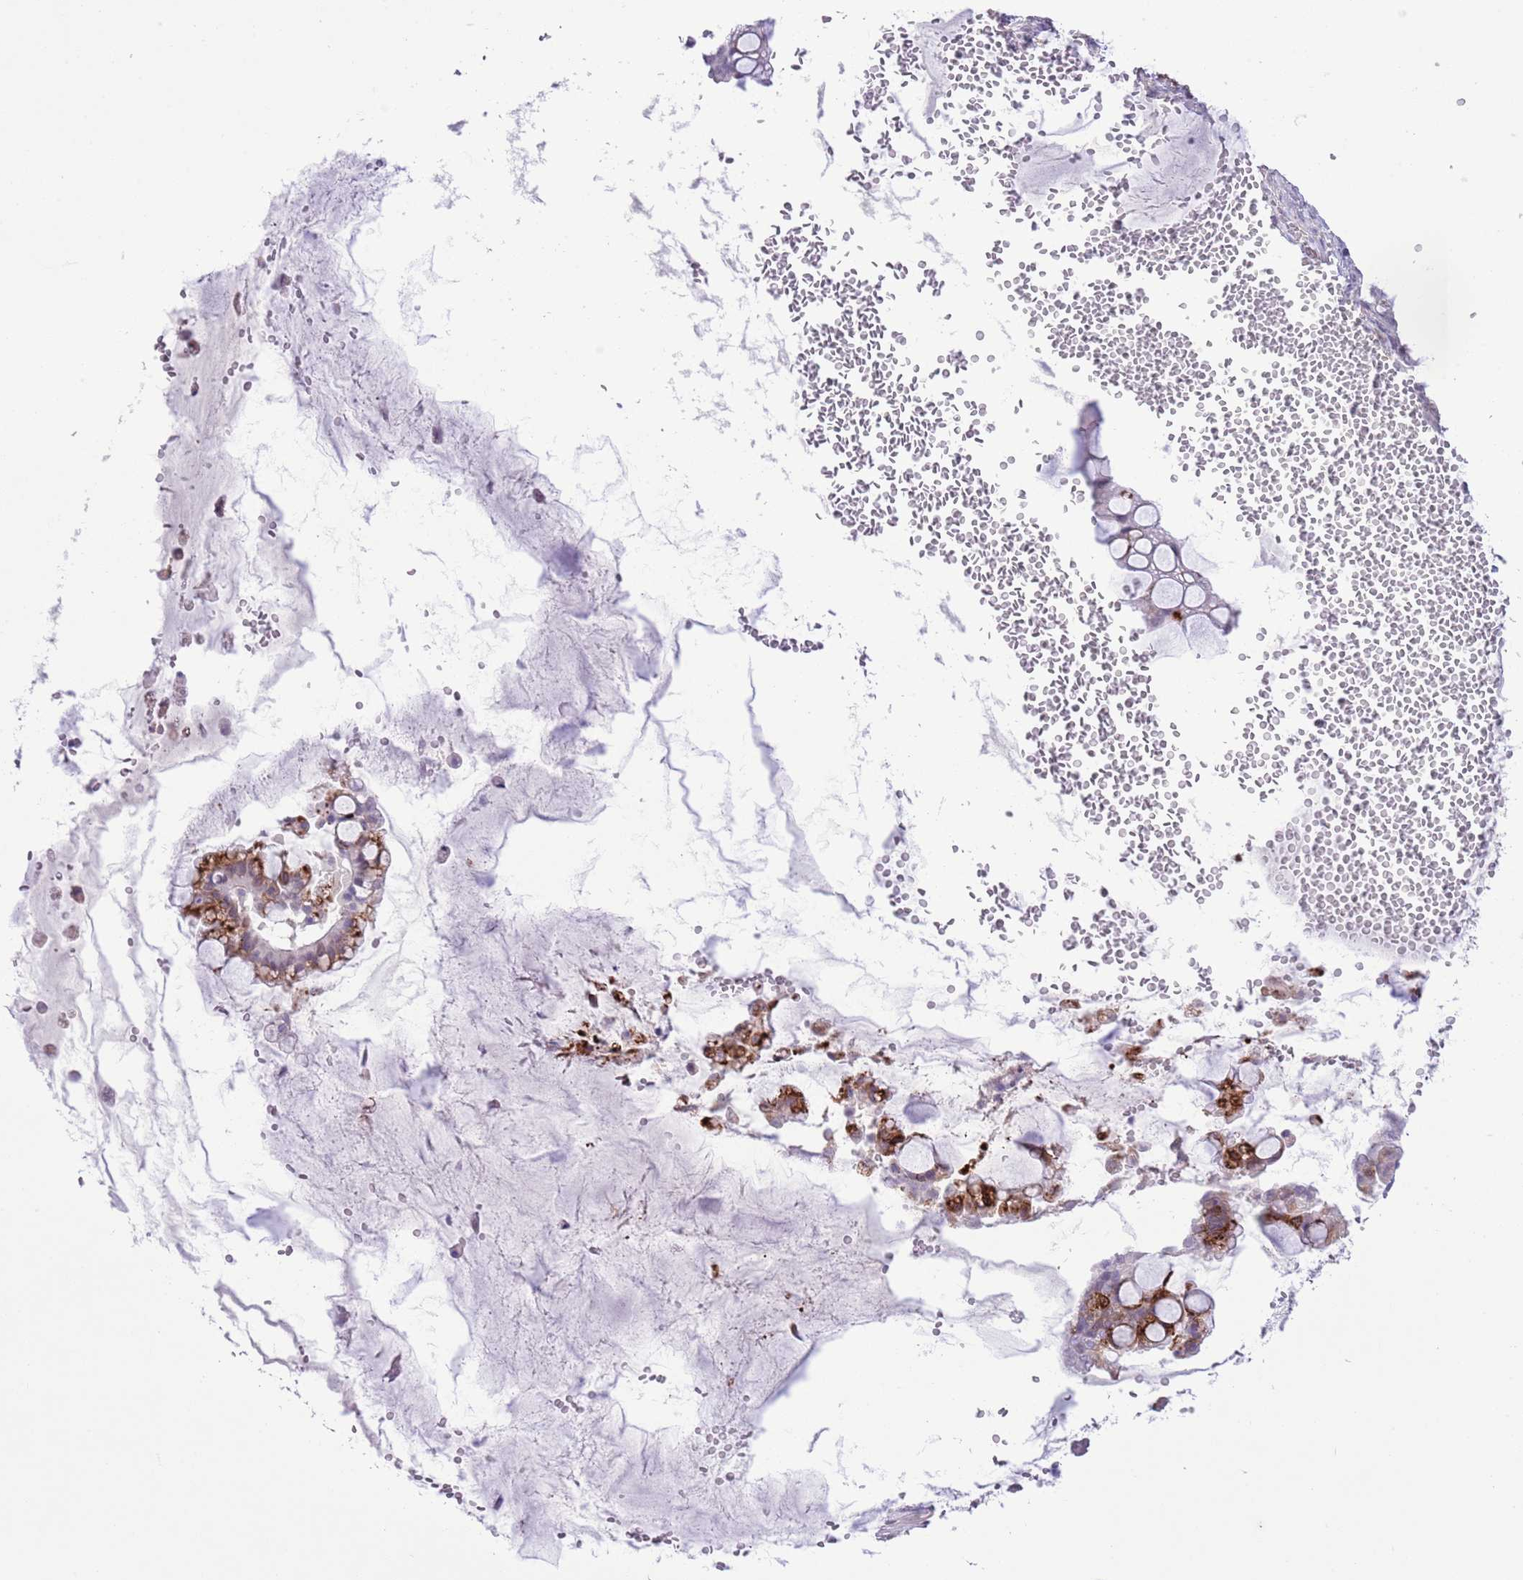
{"staining": {"intensity": "strong", "quantity": "25%-75%", "location": "cytoplasmic/membranous"}, "tissue": "ovarian cancer", "cell_type": "Tumor cells", "image_type": "cancer", "snomed": [{"axis": "morphology", "description": "Cystadenocarcinoma, mucinous, NOS"}, {"axis": "topography", "description": "Ovary"}], "caption": "A histopathology image showing strong cytoplasmic/membranous positivity in approximately 25%-75% of tumor cells in mucinous cystadenocarcinoma (ovarian), as visualized by brown immunohistochemical staining.", "gene": "MIDN", "patient": {"sex": "female", "age": 73}}